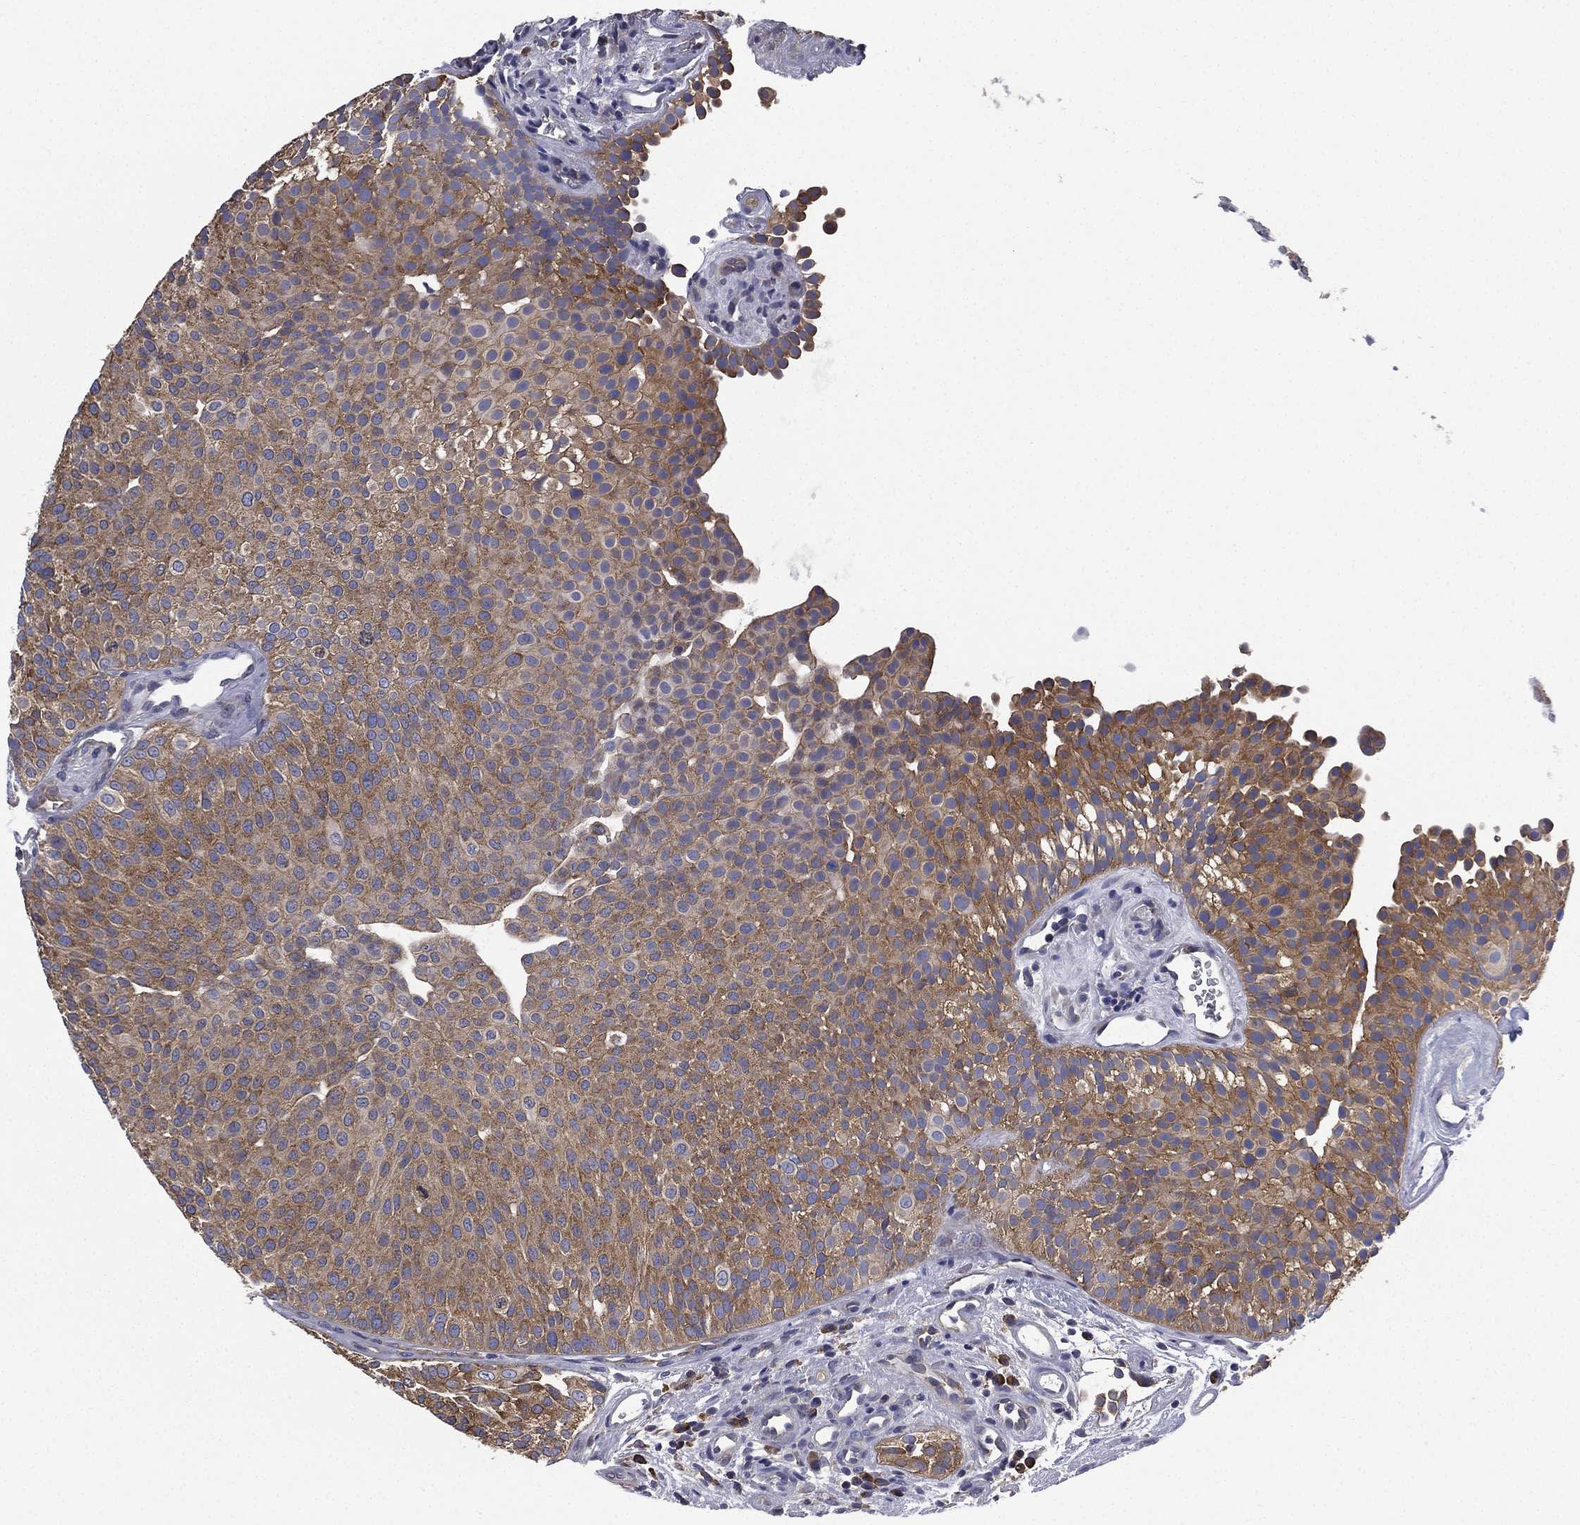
{"staining": {"intensity": "moderate", "quantity": "25%-75%", "location": "cytoplasmic/membranous"}, "tissue": "urothelial cancer", "cell_type": "Tumor cells", "image_type": "cancer", "snomed": [{"axis": "morphology", "description": "Urothelial carcinoma, Low grade"}, {"axis": "topography", "description": "Urinary bladder"}], "caption": "A histopathology image of urothelial cancer stained for a protein shows moderate cytoplasmic/membranous brown staining in tumor cells.", "gene": "FARSA", "patient": {"sex": "female", "age": 87}}